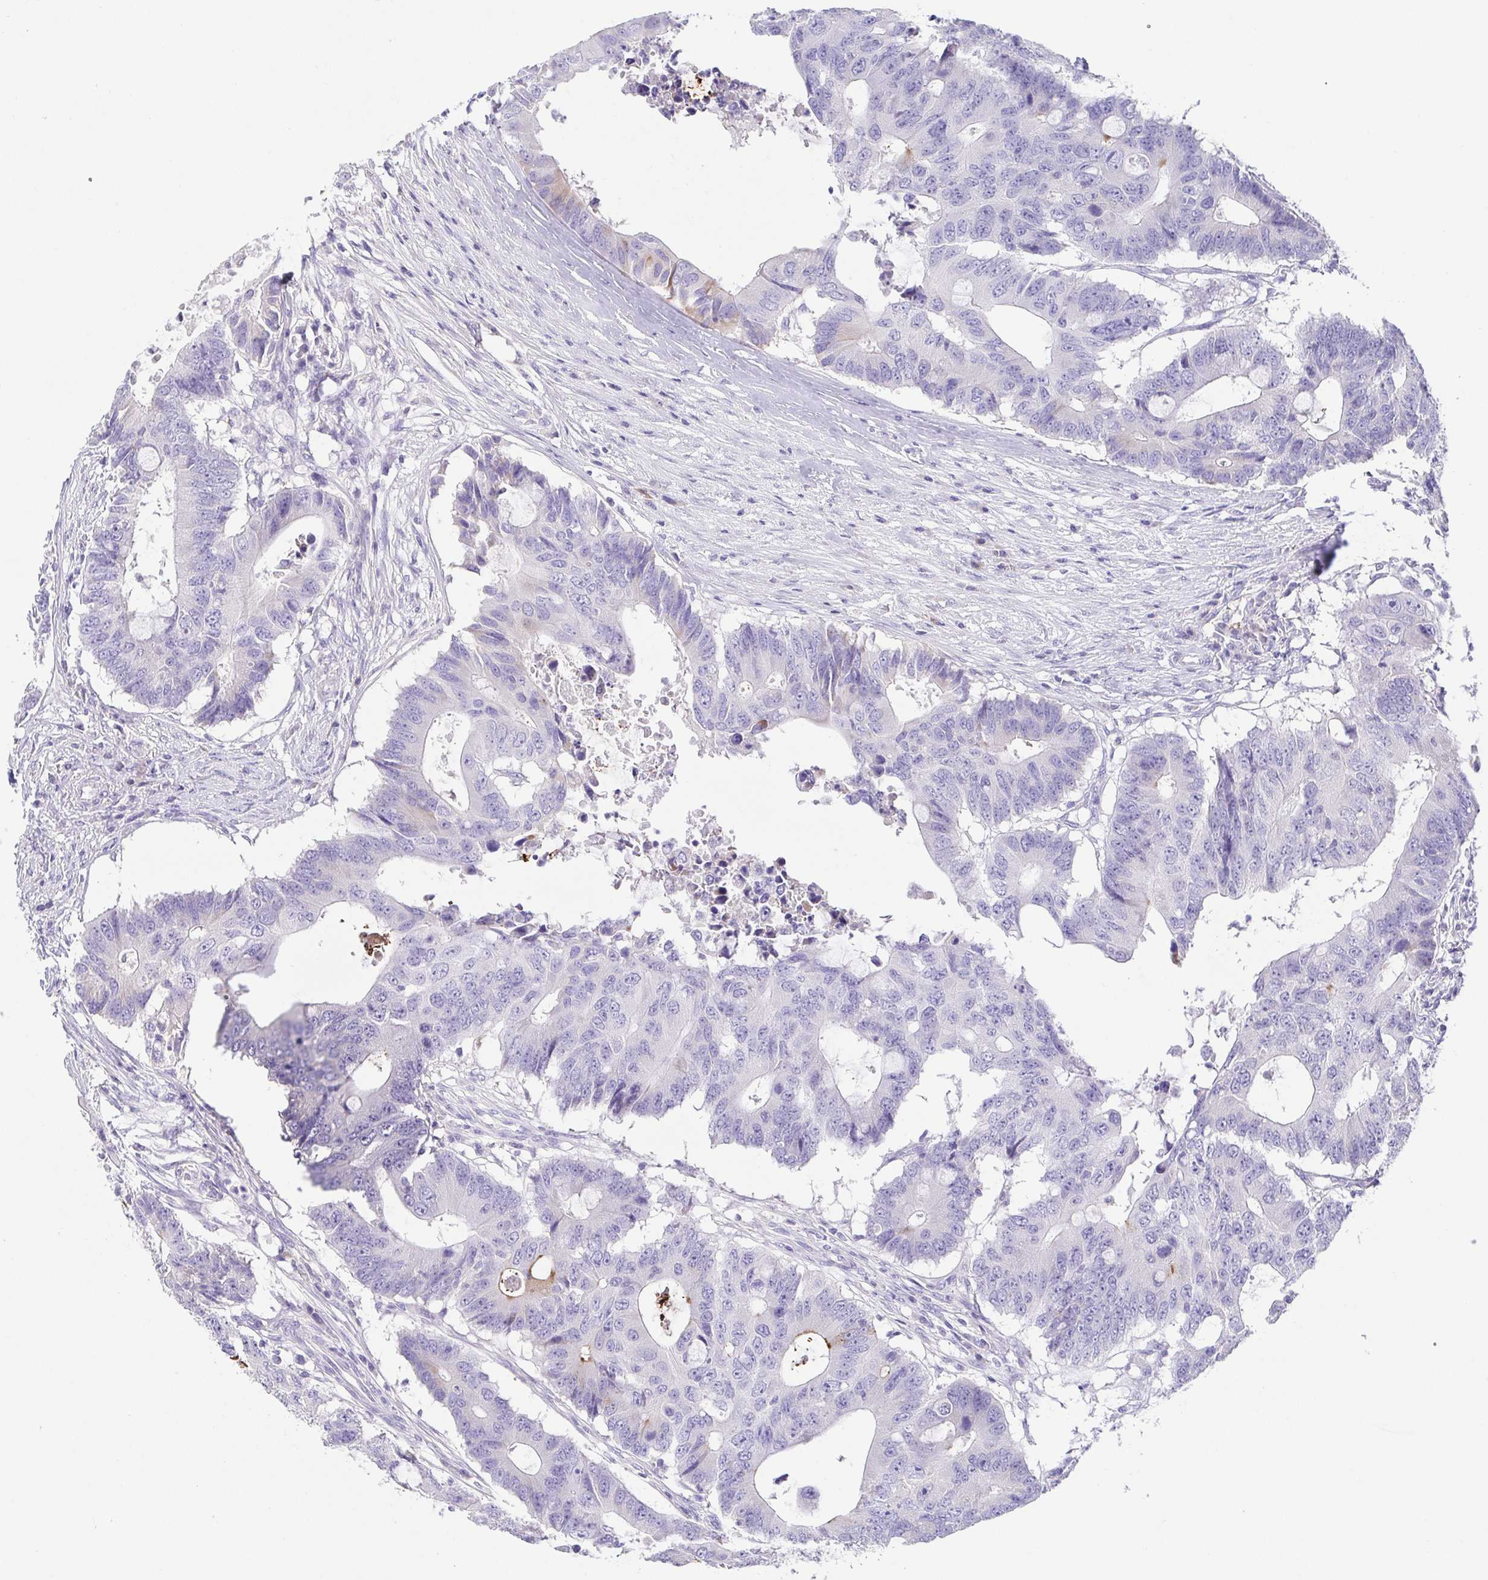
{"staining": {"intensity": "negative", "quantity": "none", "location": "none"}, "tissue": "colorectal cancer", "cell_type": "Tumor cells", "image_type": "cancer", "snomed": [{"axis": "morphology", "description": "Adenocarcinoma, NOS"}, {"axis": "topography", "description": "Colon"}], "caption": "IHC micrograph of neoplastic tissue: colorectal cancer (adenocarcinoma) stained with DAB (3,3'-diaminobenzidine) demonstrates no significant protein positivity in tumor cells.", "gene": "ARPP21", "patient": {"sex": "male", "age": 71}}